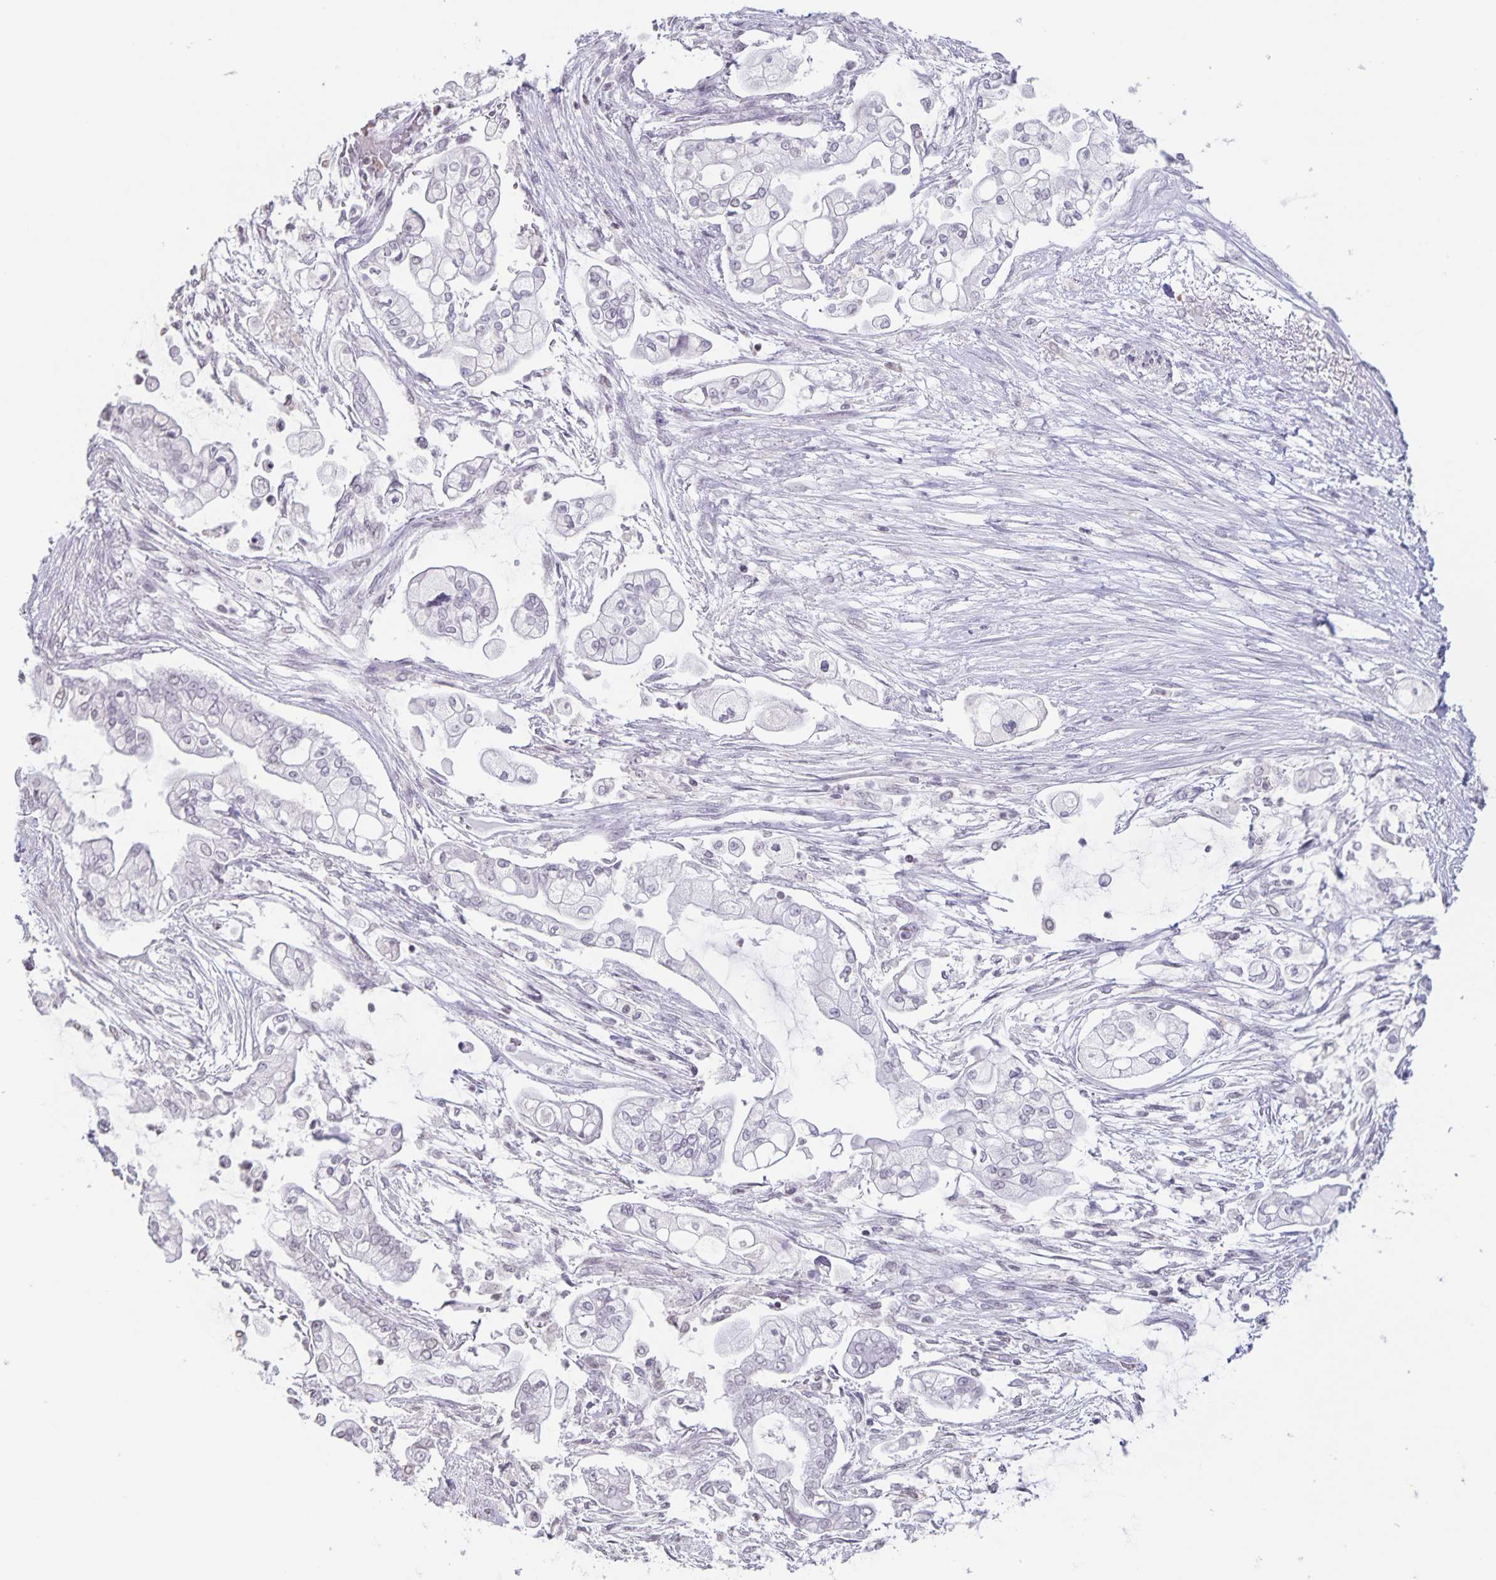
{"staining": {"intensity": "negative", "quantity": "none", "location": "none"}, "tissue": "pancreatic cancer", "cell_type": "Tumor cells", "image_type": "cancer", "snomed": [{"axis": "morphology", "description": "Adenocarcinoma, NOS"}, {"axis": "topography", "description": "Pancreas"}], "caption": "High magnification brightfield microscopy of pancreatic cancer stained with DAB (3,3'-diaminobenzidine) (brown) and counterstained with hematoxylin (blue): tumor cells show no significant positivity.", "gene": "AQP4", "patient": {"sex": "female", "age": 69}}